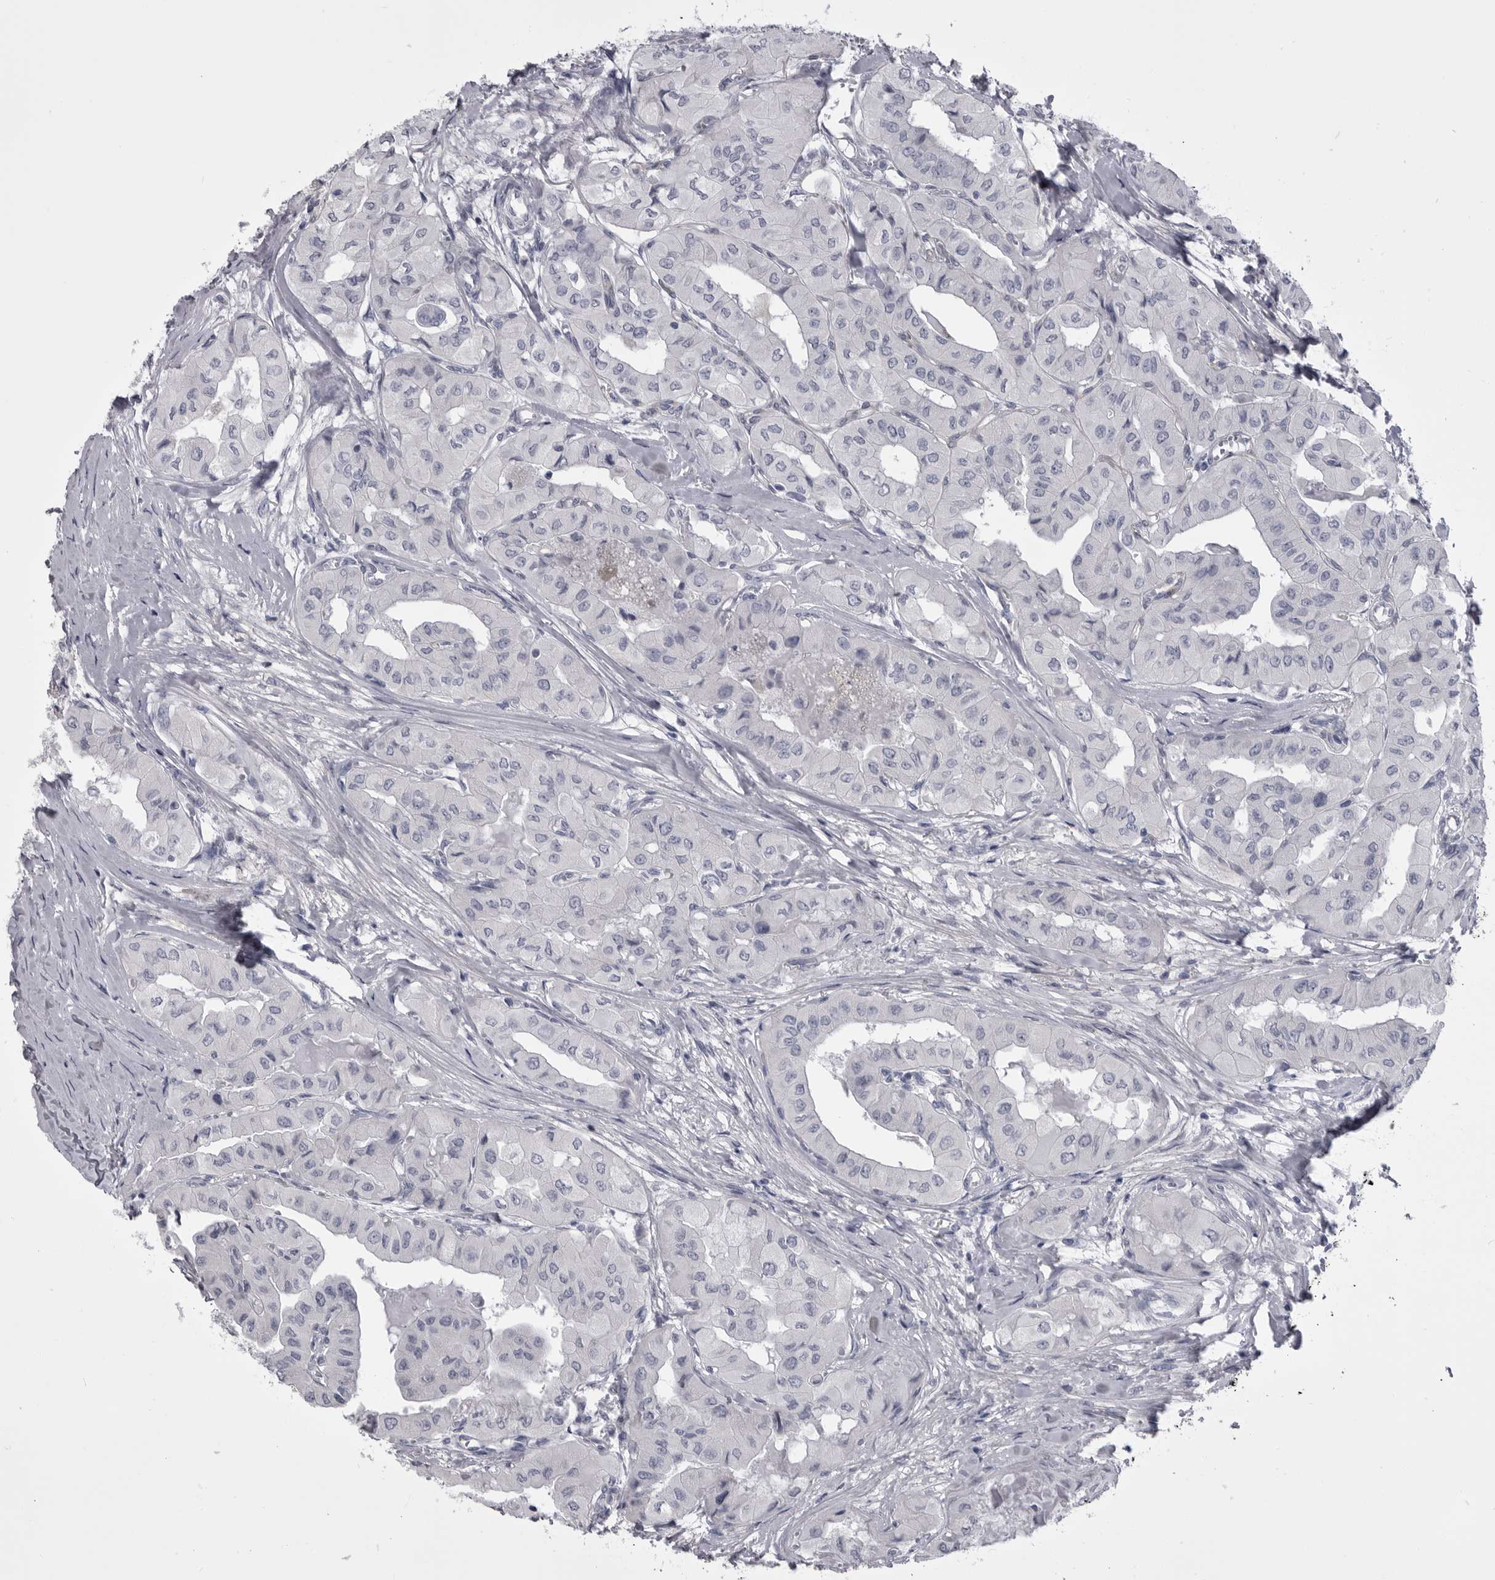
{"staining": {"intensity": "negative", "quantity": "none", "location": "none"}, "tissue": "thyroid cancer", "cell_type": "Tumor cells", "image_type": "cancer", "snomed": [{"axis": "morphology", "description": "Papillary adenocarcinoma, NOS"}, {"axis": "topography", "description": "Thyroid gland"}], "caption": "IHC photomicrograph of neoplastic tissue: human thyroid cancer (papillary adenocarcinoma) stained with DAB exhibits no significant protein expression in tumor cells.", "gene": "ANK2", "patient": {"sex": "female", "age": 59}}